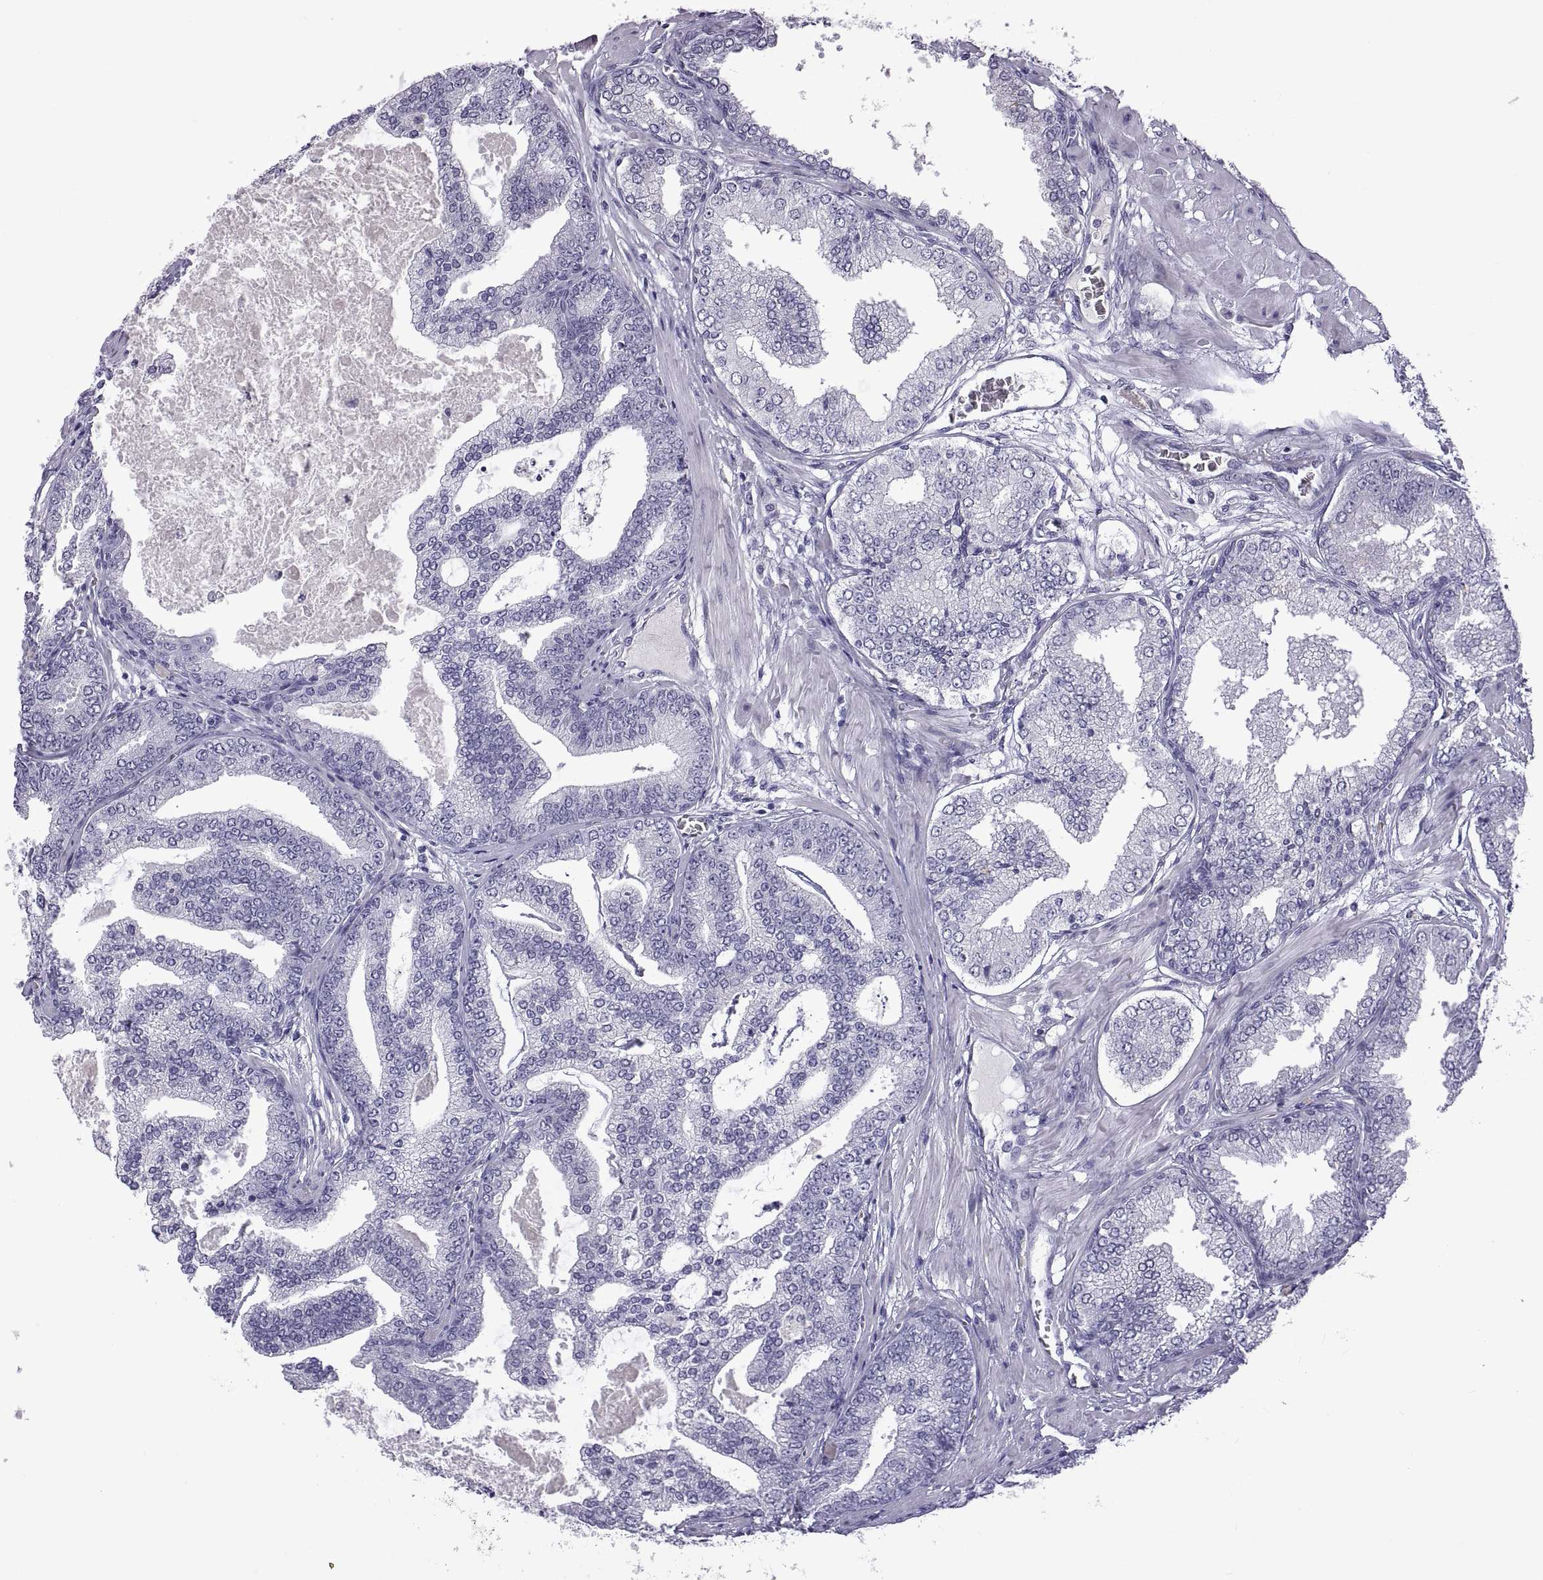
{"staining": {"intensity": "negative", "quantity": "none", "location": "none"}, "tissue": "prostate cancer", "cell_type": "Tumor cells", "image_type": "cancer", "snomed": [{"axis": "morphology", "description": "Adenocarcinoma, NOS"}, {"axis": "topography", "description": "Prostate"}], "caption": "Prostate cancer was stained to show a protein in brown. There is no significant expression in tumor cells.", "gene": "RDM1", "patient": {"sex": "male", "age": 64}}